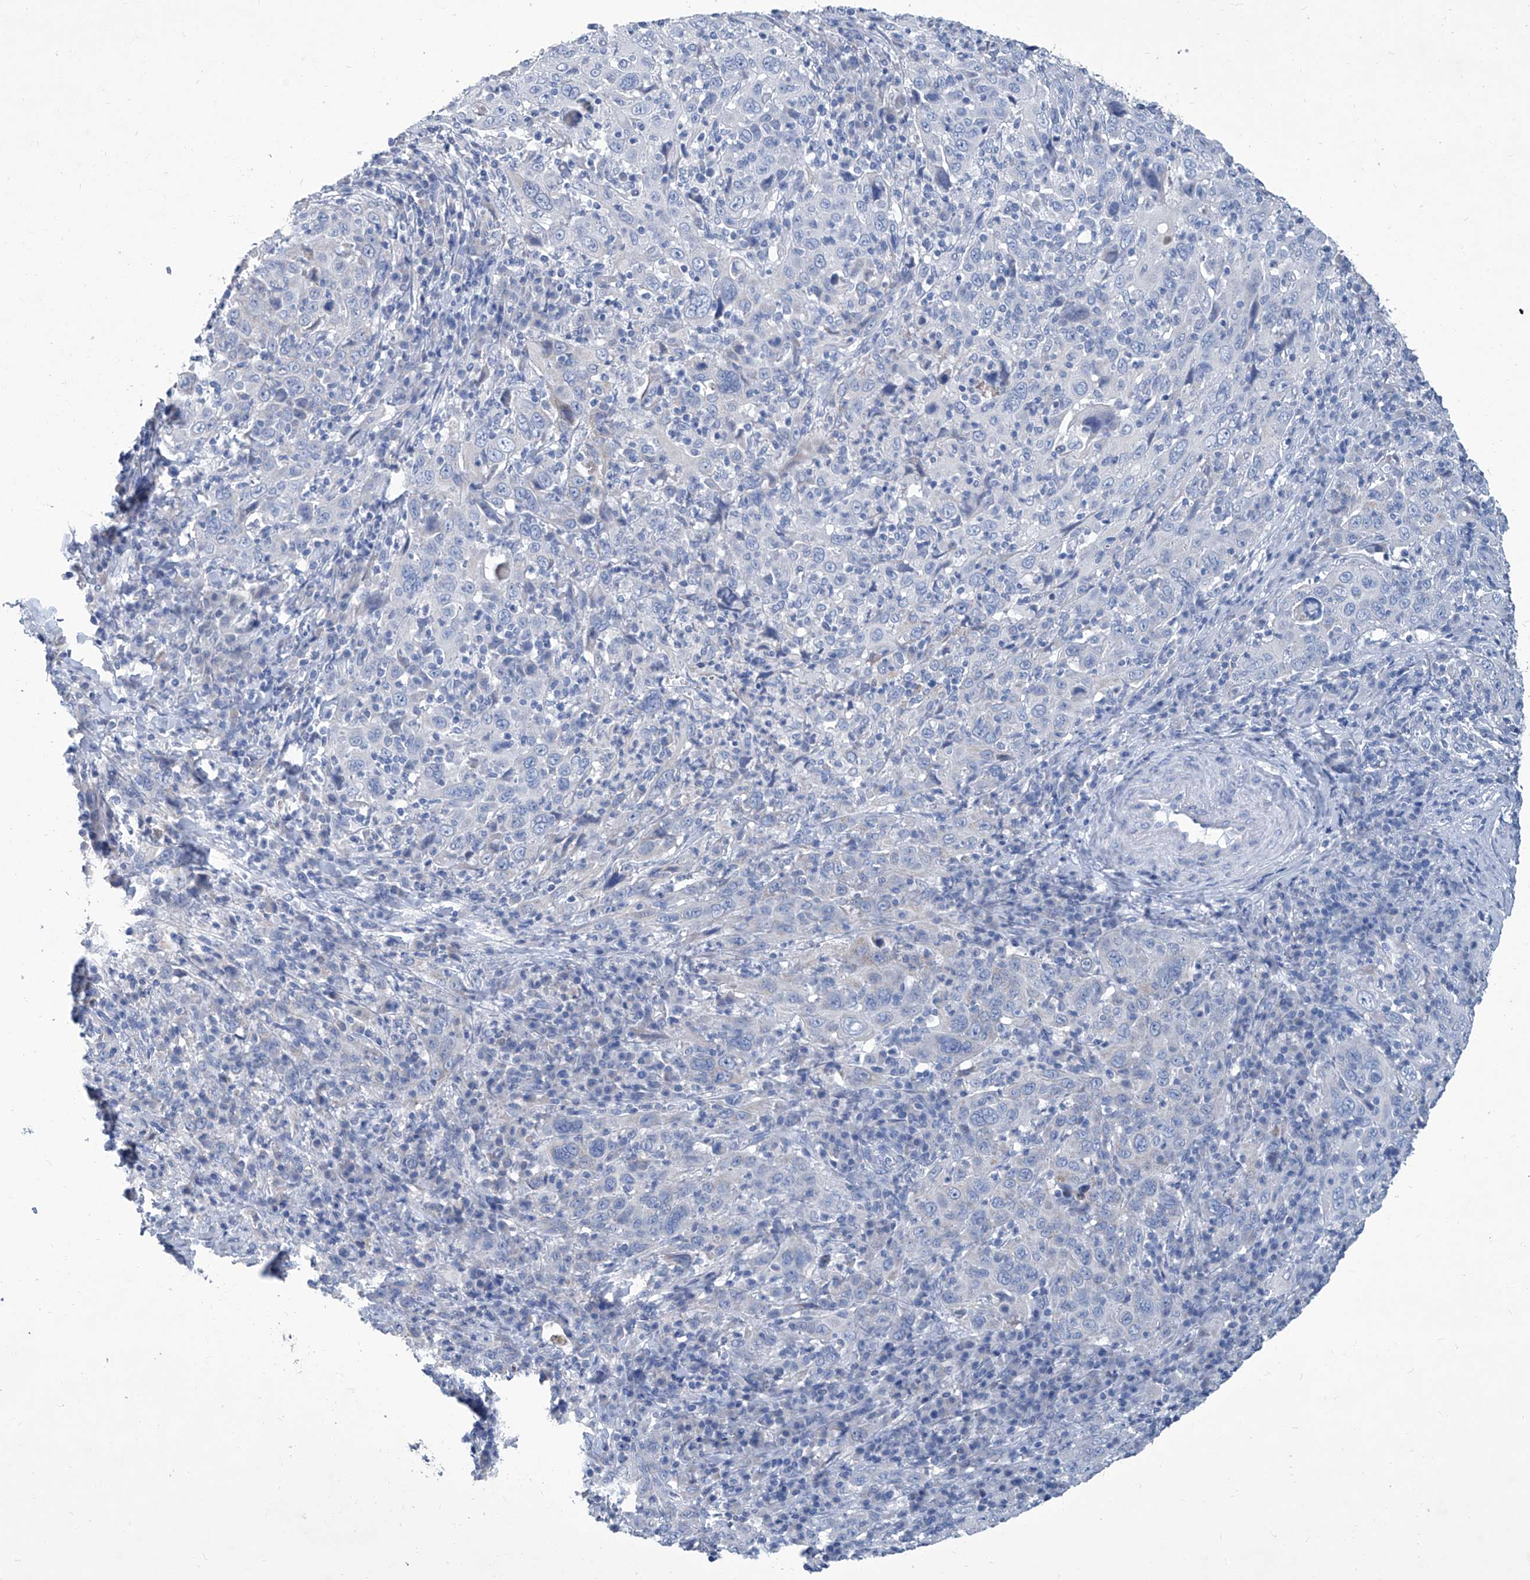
{"staining": {"intensity": "negative", "quantity": "none", "location": "none"}, "tissue": "cervical cancer", "cell_type": "Tumor cells", "image_type": "cancer", "snomed": [{"axis": "morphology", "description": "Squamous cell carcinoma, NOS"}, {"axis": "topography", "description": "Cervix"}], "caption": "Histopathology image shows no protein expression in tumor cells of cervical cancer tissue. (DAB (3,3'-diaminobenzidine) IHC visualized using brightfield microscopy, high magnification).", "gene": "MTARC1", "patient": {"sex": "female", "age": 46}}